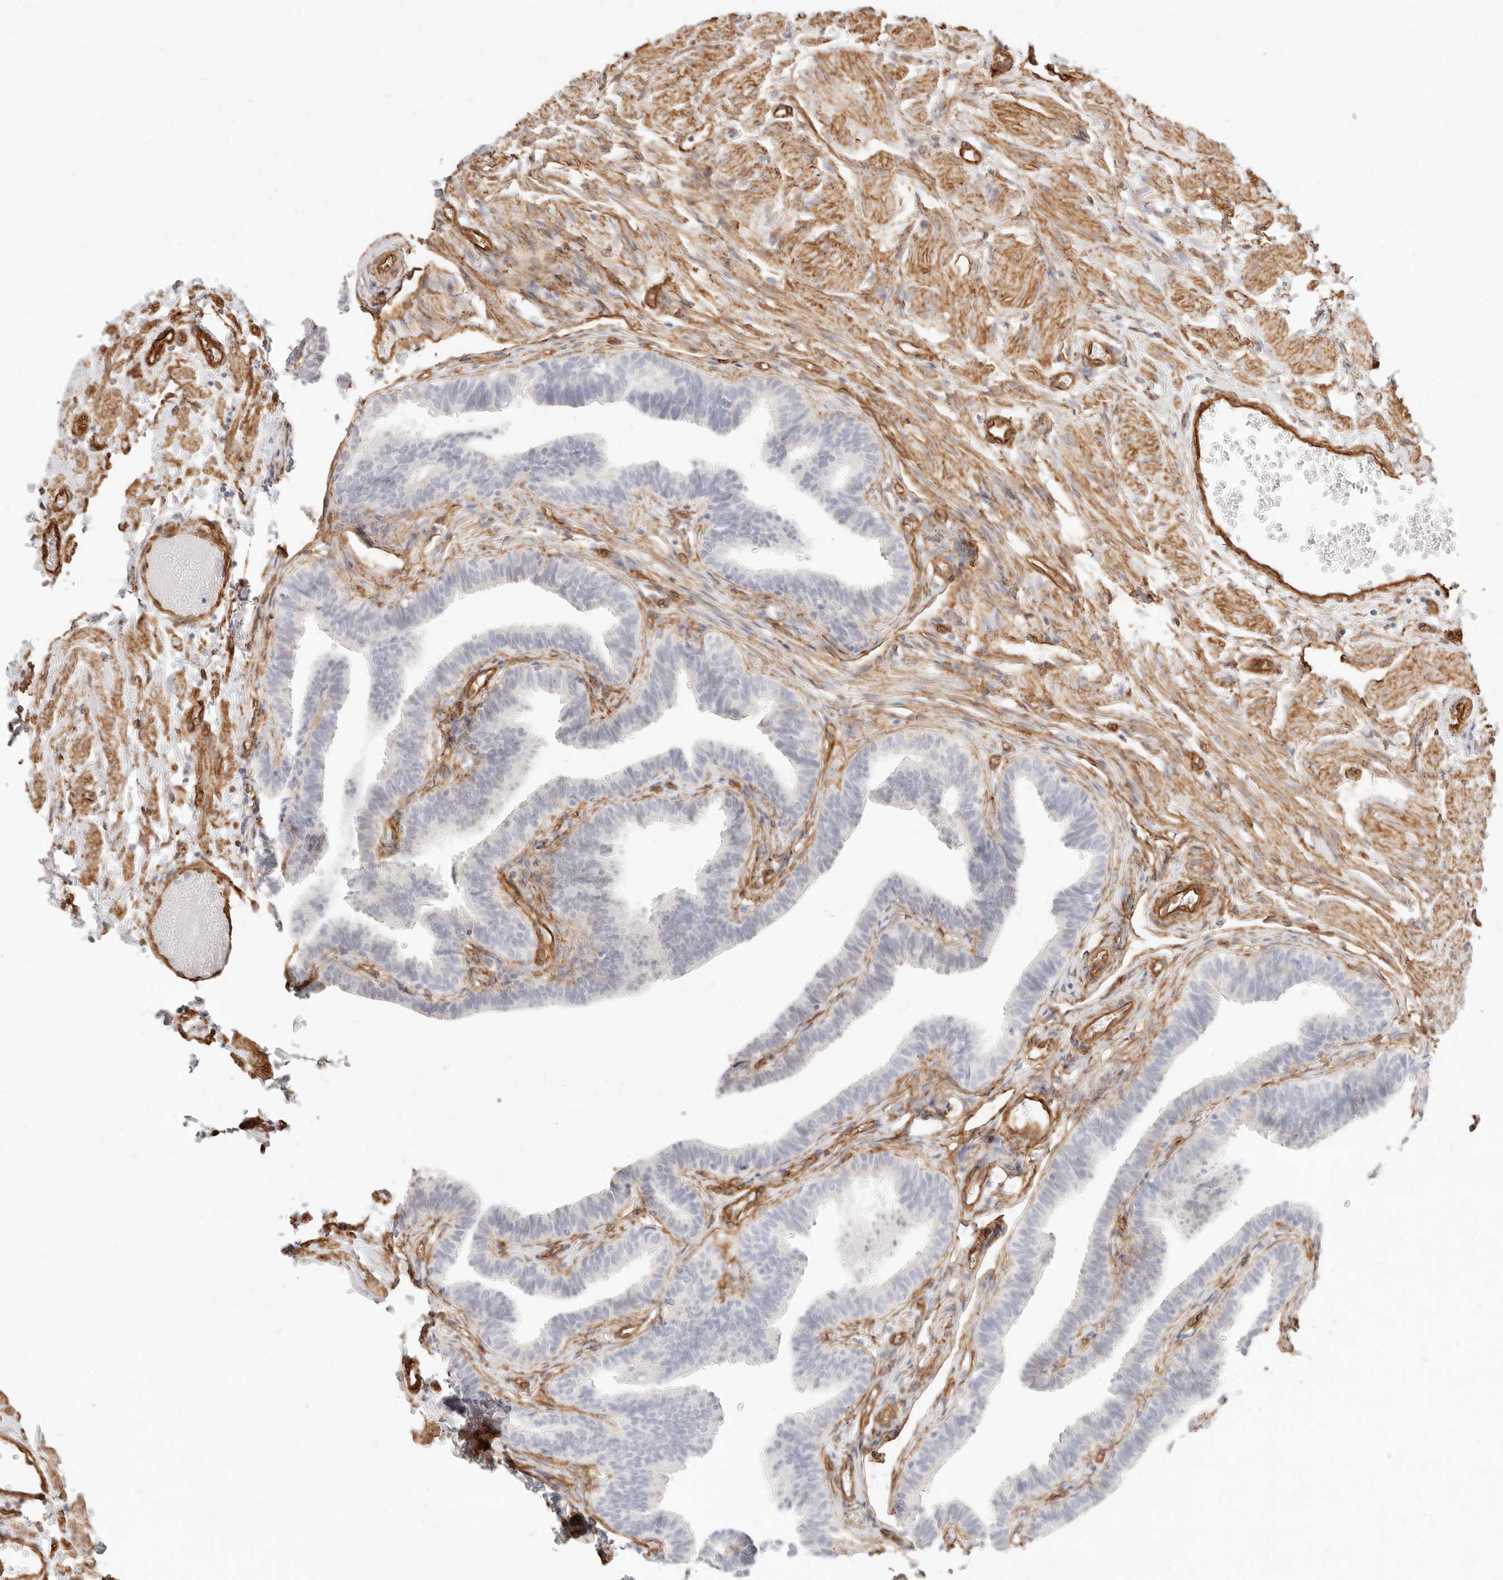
{"staining": {"intensity": "negative", "quantity": "none", "location": "none"}, "tissue": "fallopian tube", "cell_type": "Glandular cells", "image_type": "normal", "snomed": [{"axis": "morphology", "description": "Normal tissue, NOS"}, {"axis": "topography", "description": "Fallopian tube"}, {"axis": "topography", "description": "Ovary"}], "caption": "Glandular cells show no significant staining in unremarkable fallopian tube. (DAB immunohistochemistry visualized using brightfield microscopy, high magnification).", "gene": "NUS1", "patient": {"sex": "female", "age": 23}}